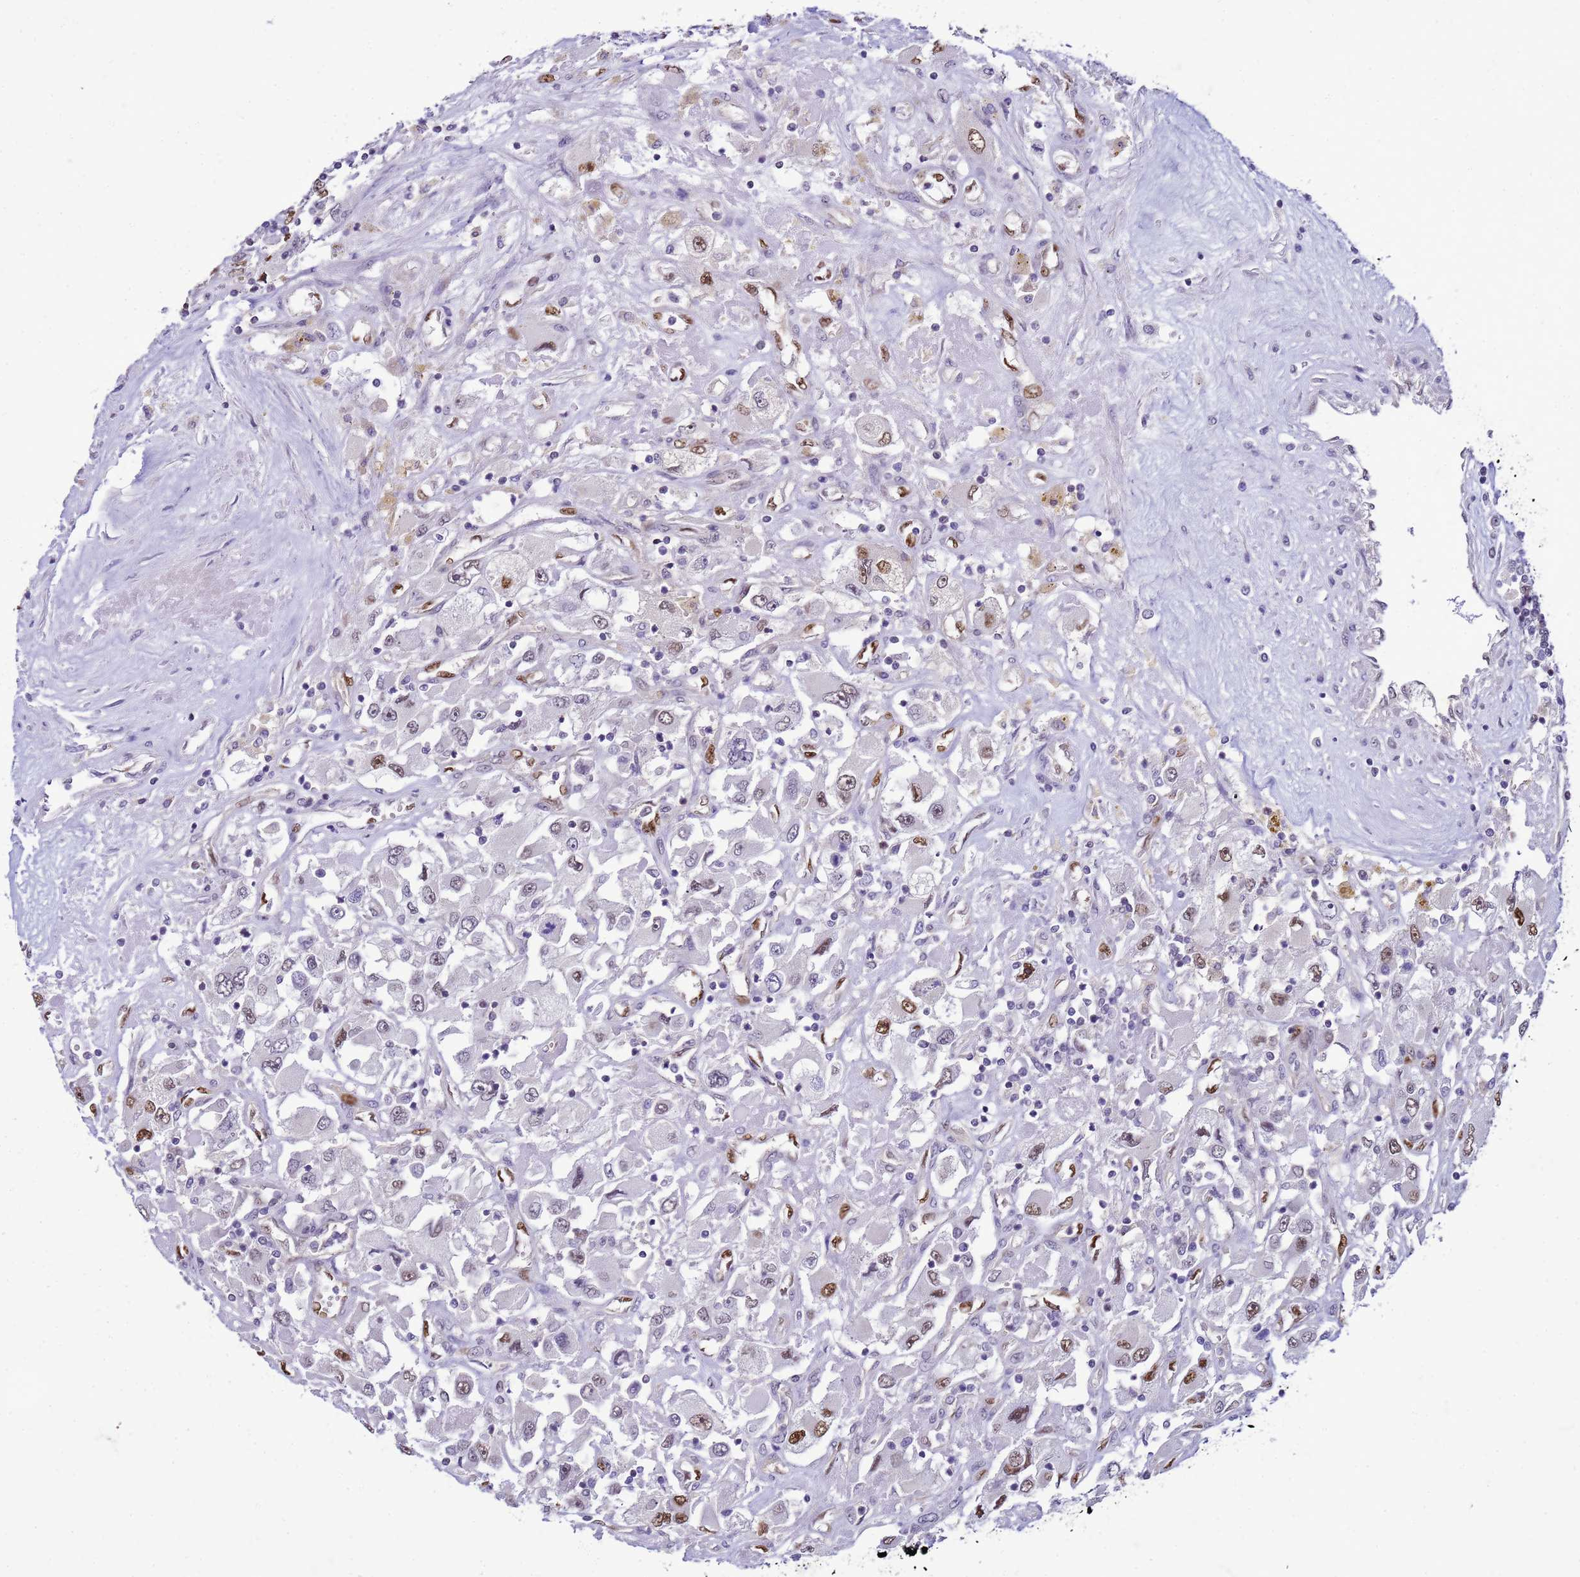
{"staining": {"intensity": "moderate", "quantity": "<25%", "location": "nuclear"}, "tissue": "renal cancer", "cell_type": "Tumor cells", "image_type": "cancer", "snomed": [{"axis": "morphology", "description": "Adenocarcinoma, NOS"}, {"axis": "topography", "description": "Kidney"}], "caption": "The histopathology image shows staining of renal cancer (adenocarcinoma), revealing moderate nuclear protein positivity (brown color) within tumor cells.", "gene": "DDI2", "patient": {"sex": "female", "age": 52}}